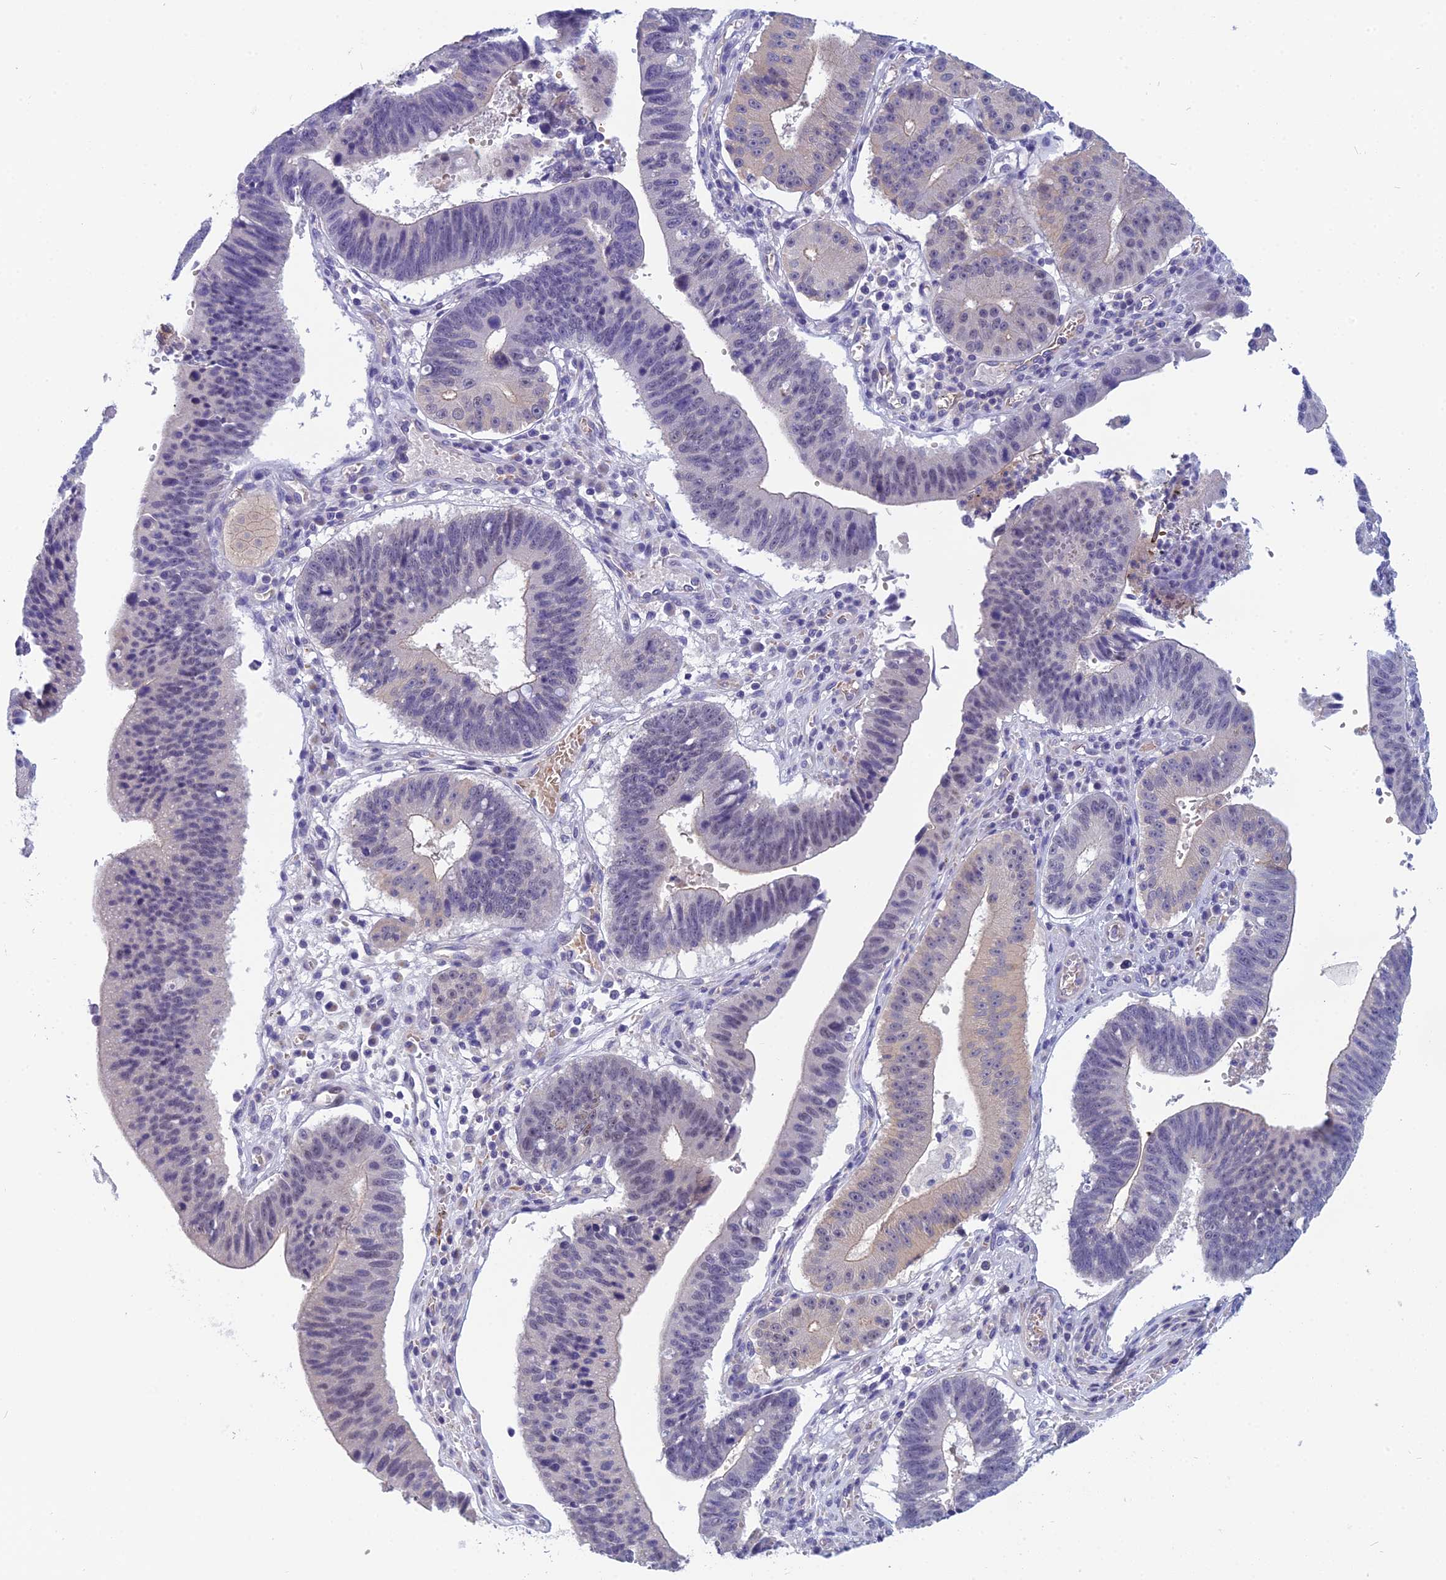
{"staining": {"intensity": "negative", "quantity": "none", "location": "none"}, "tissue": "stomach cancer", "cell_type": "Tumor cells", "image_type": "cancer", "snomed": [{"axis": "morphology", "description": "Adenocarcinoma, NOS"}, {"axis": "topography", "description": "Stomach"}], "caption": "A histopathology image of adenocarcinoma (stomach) stained for a protein displays no brown staining in tumor cells.", "gene": "RBM41", "patient": {"sex": "male", "age": 59}}